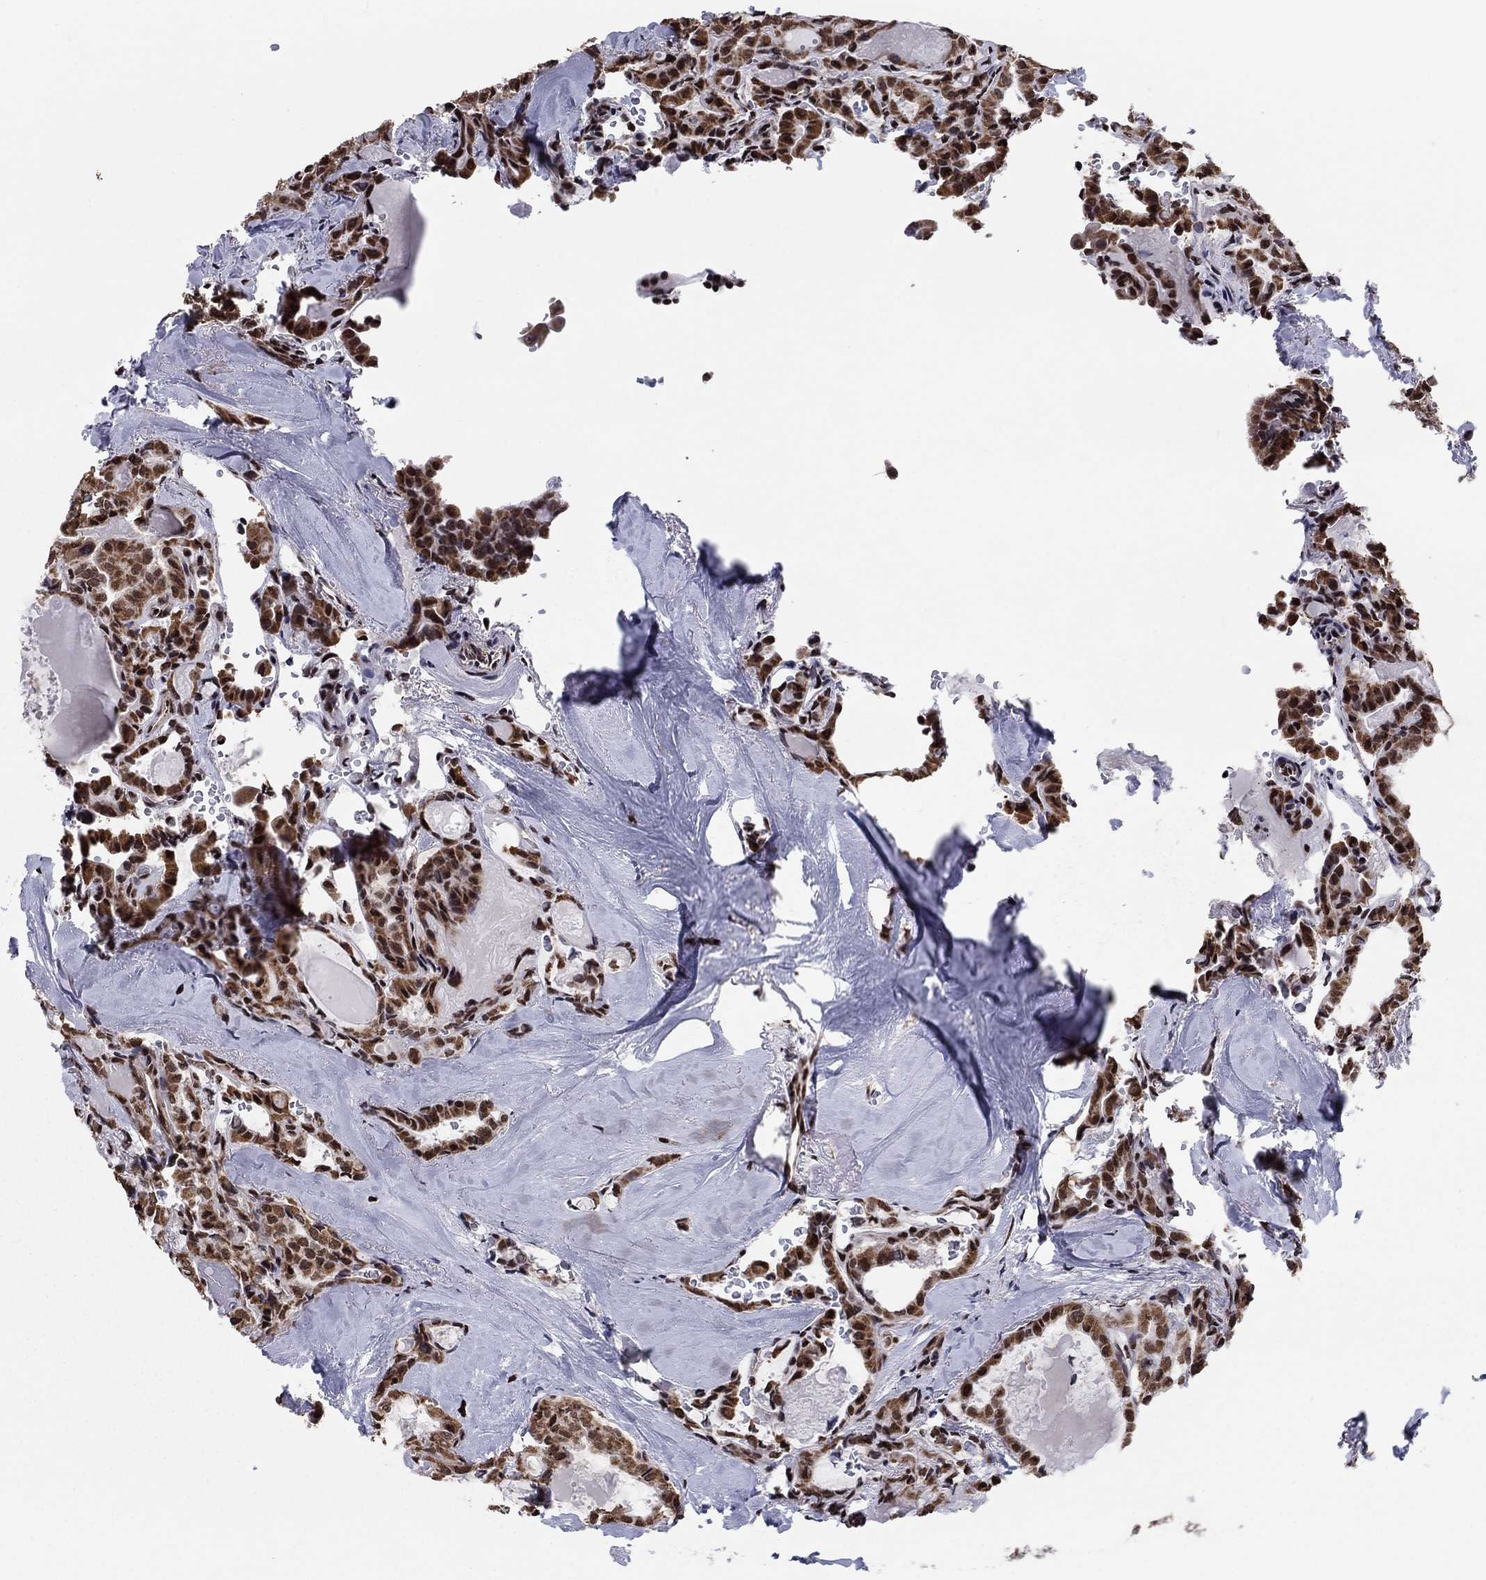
{"staining": {"intensity": "strong", "quantity": ">75%", "location": "cytoplasmic/membranous,nuclear"}, "tissue": "thyroid cancer", "cell_type": "Tumor cells", "image_type": "cancer", "snomed": [{"axis": "morphology", "description": "Papillary adenocarcinoma, NOS"}, {"axis": "topography", "description": "Thyroid gland"}], "caption": "There is high levels of strong cytoplasmic/membranous and nuclear expression in tumor cells of thyroid papillary adenocarcinoma, as demonstrated by immunohistochemical staining (brown color).", "gene": "N4BP2", "patient": {"sex": "female", "age": 41}}